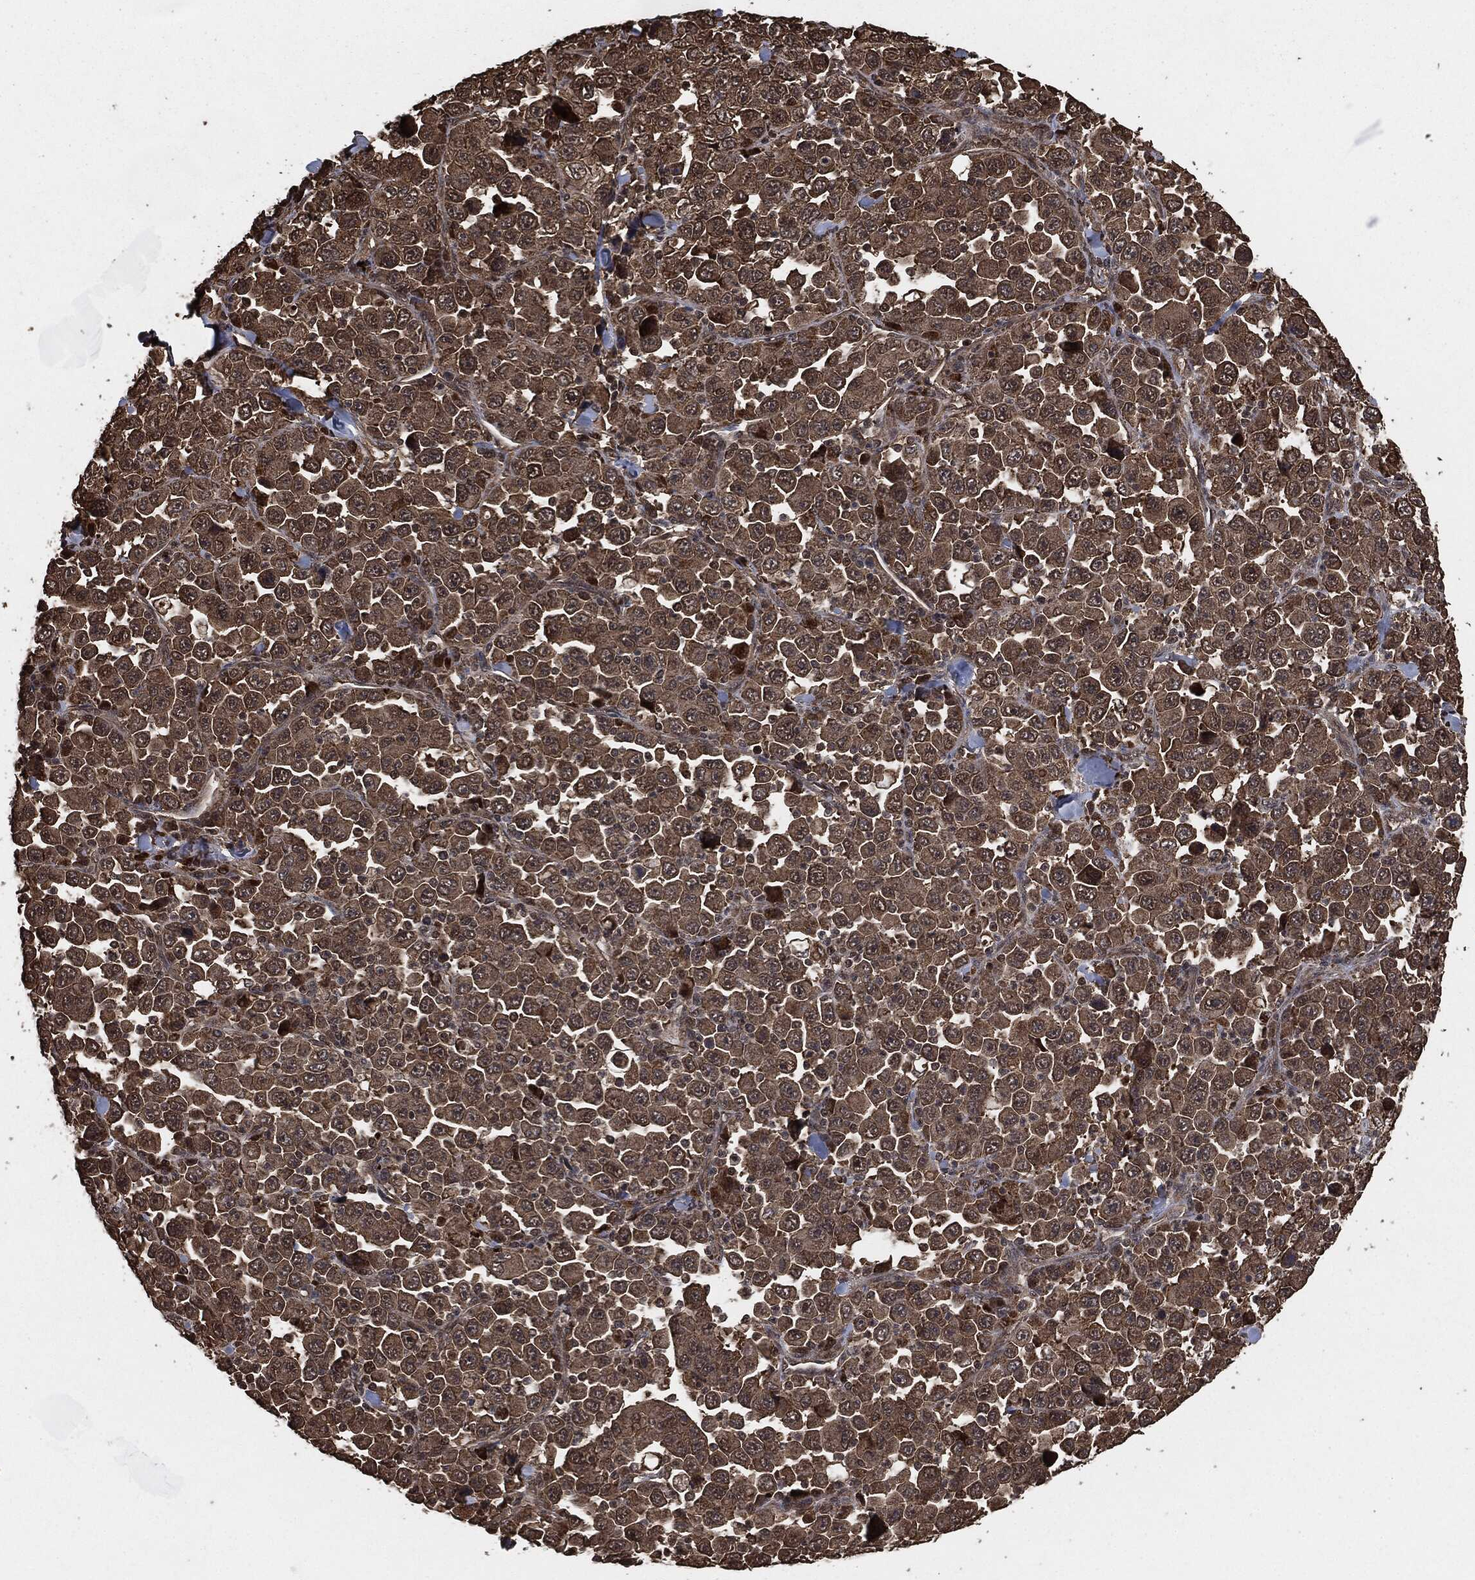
{"staining": {"intensity": "moderate", "quantity": "25%-75%", "location": "cytoplasmic/membranous"}, "tissue": "stomach cancer", "cell_type": "Tumor cells", "image_type": "cancer", "snomed": [{"axis": "morphology", "description": "Normal tissue, NOS"}, {"axis": "morphology", "description": "Adenocarcinoma, NOS"}, {"axis": "topography", "description": "Stomach, upper"}, {"axis": "topography", "description": "Stomach"}], "caption": "Stomach cancer (adenocarcinoma) stained with a brown dye shows moderate cytoplasmic/membranous positive positivity in approximately 25%-75% of tumor cells.", "gene": "EGFR", "patient": {"sex": "male", "age": 59}}